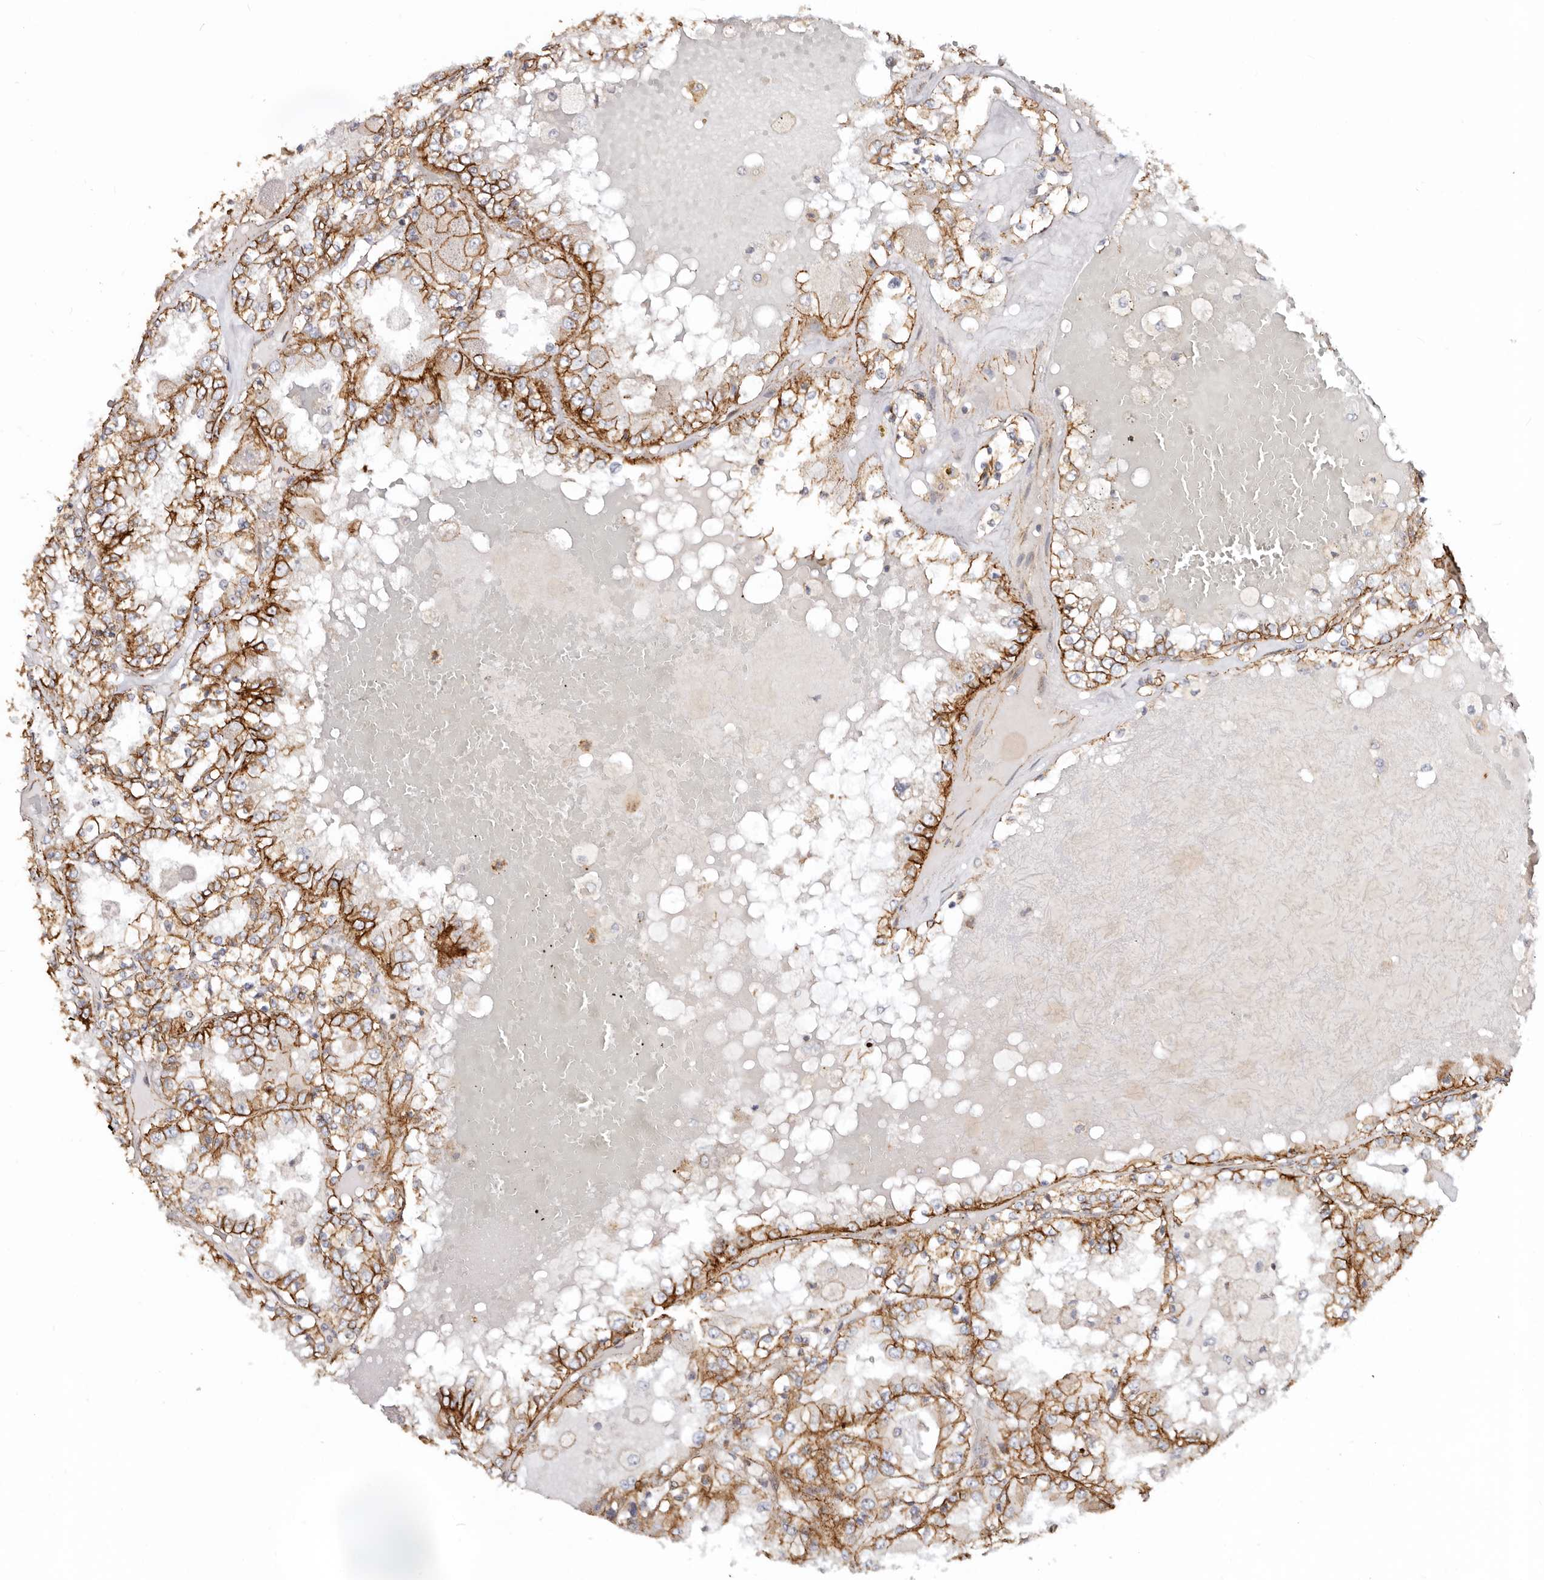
{"staining": {"intensity": "strong", "quantity": ">75%", "location": "cytoplasmic/membranous"}, "tissue": "renal cancer", "cell_type": "Tumor cells", "image_type": "cancer", "snomed": [{"axis": "morphology", "description": "Adenocarcinoma, NOS"}, {"axis": "topography", "description": "Kidney"}], "caption": "Adenocarcinoma (renal) was stained to show a protein in brown. There is high levels of strong cytoplasmic/membranous expression in approximately >75% of tumor cells.", "gene": "CTNNB1", "patient": {"sex": "female", "age": 56}}